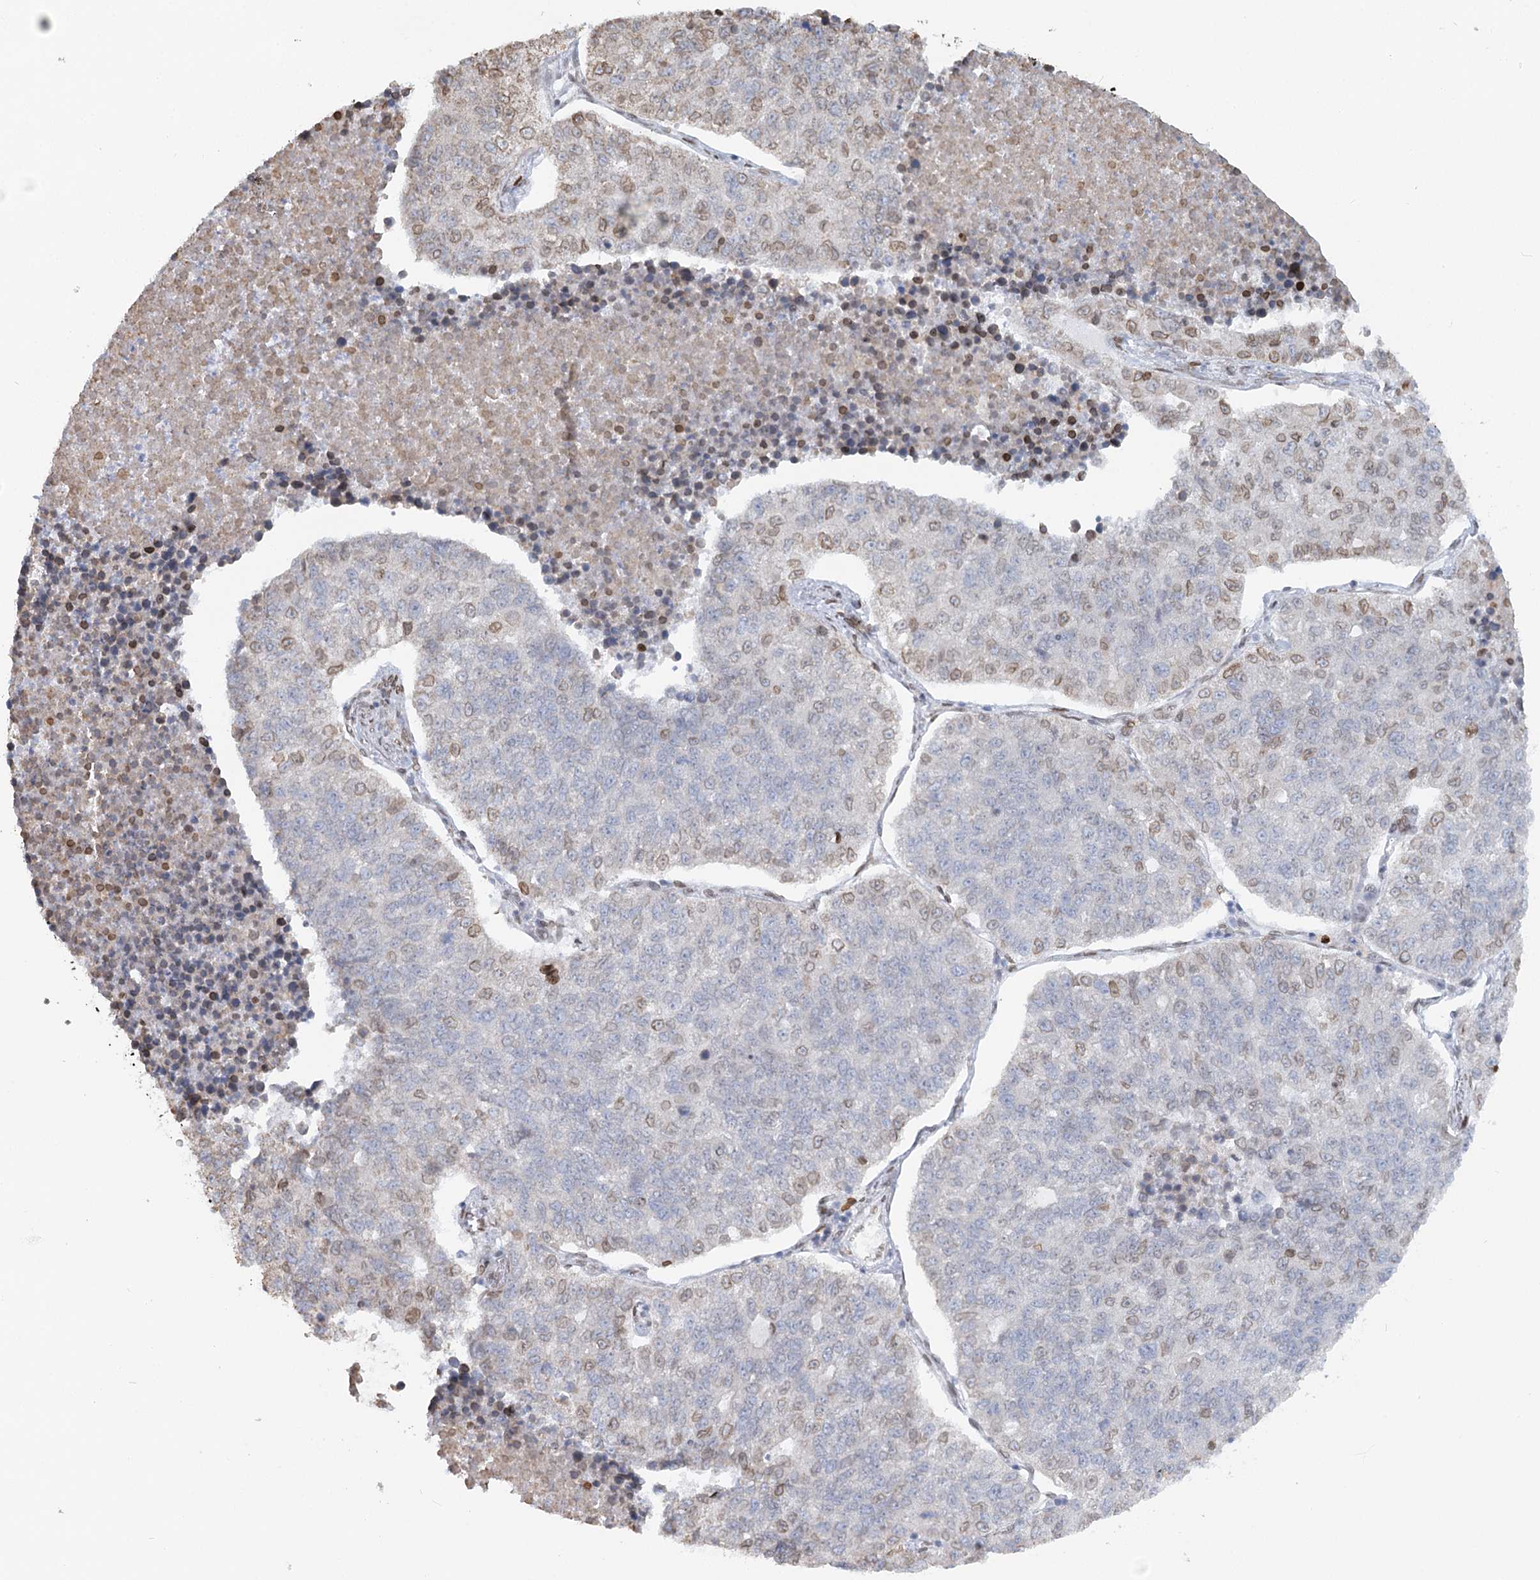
{"staining": {"intensity": "moderate", "quantity": "<25%", "location": "cytoplasmic/membranous,nuclear"}, "tissue": "lung cancer", "cell_type": "Tumor cells", "image_type": "cancer", "snomed": [{"axis": "morphology", "description": "Adenocarcinoma, NOS"}, {"axis": "topography", "description": "Lung"}], "caption": "Human lung cancer (adenocarcinoma) stained with a protein marker demonstrates moderate staining in tumor cells.", "gene": "VWA5A", "patient": {"sex": "male", "age": 49}}